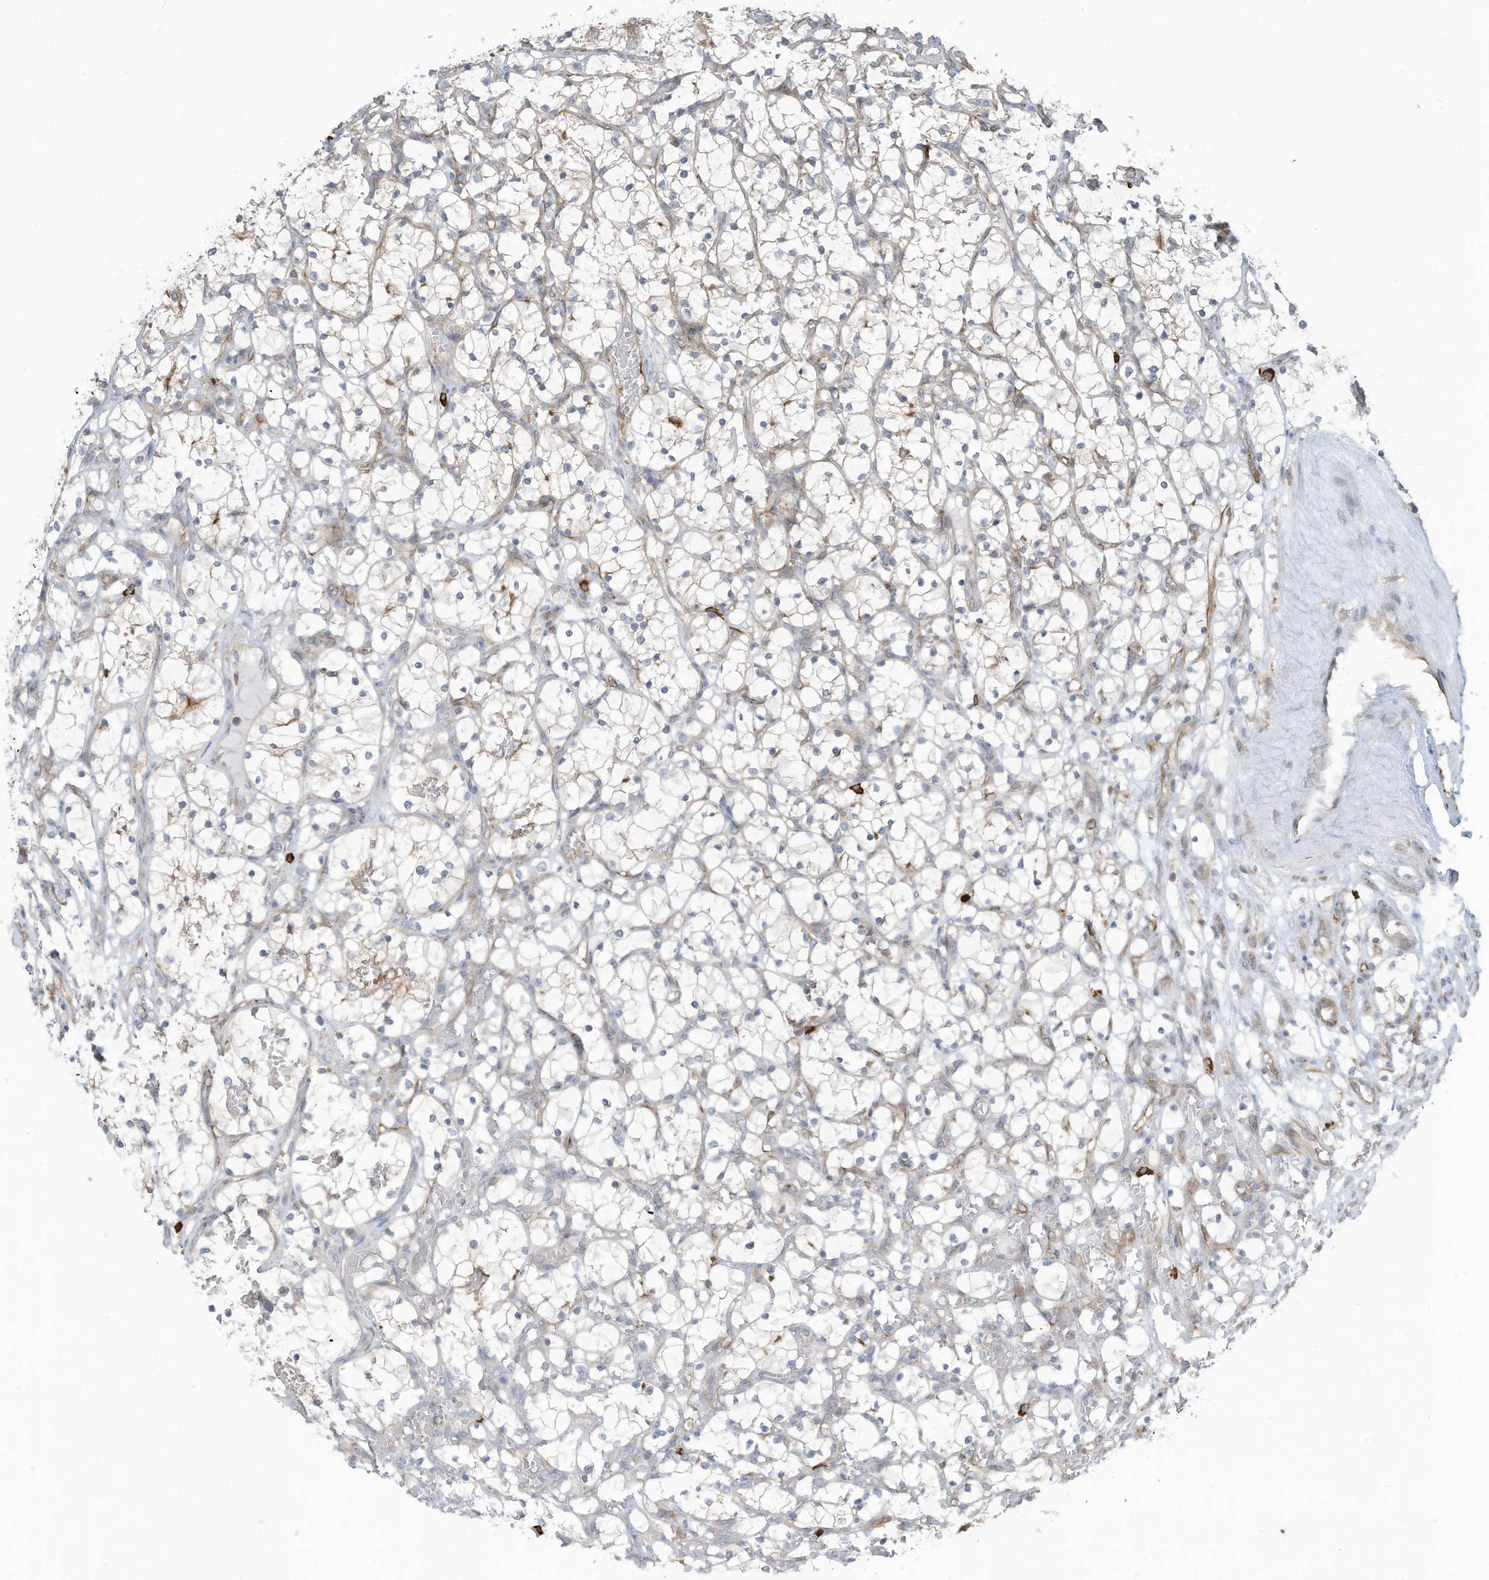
{"staining": {"intensity": "negative", "quantity": "none", "location": "none"}, "tissue": "renal cancer", "cell_type": "Tumor cells", "image_type": "cancer", "snomed": [{"axis": "morphology", "description": "Adenocarcinoma, NOS"}, {"axis": "topography", "description": "Kidney"}], "caption": "IHC micrograph of adenocarcinoma (renal) stained for a protein (brown), which reveals no staining in tumor cells.", "gene": "DZIP3", "patient": {"sex": "female", "age": 69}}